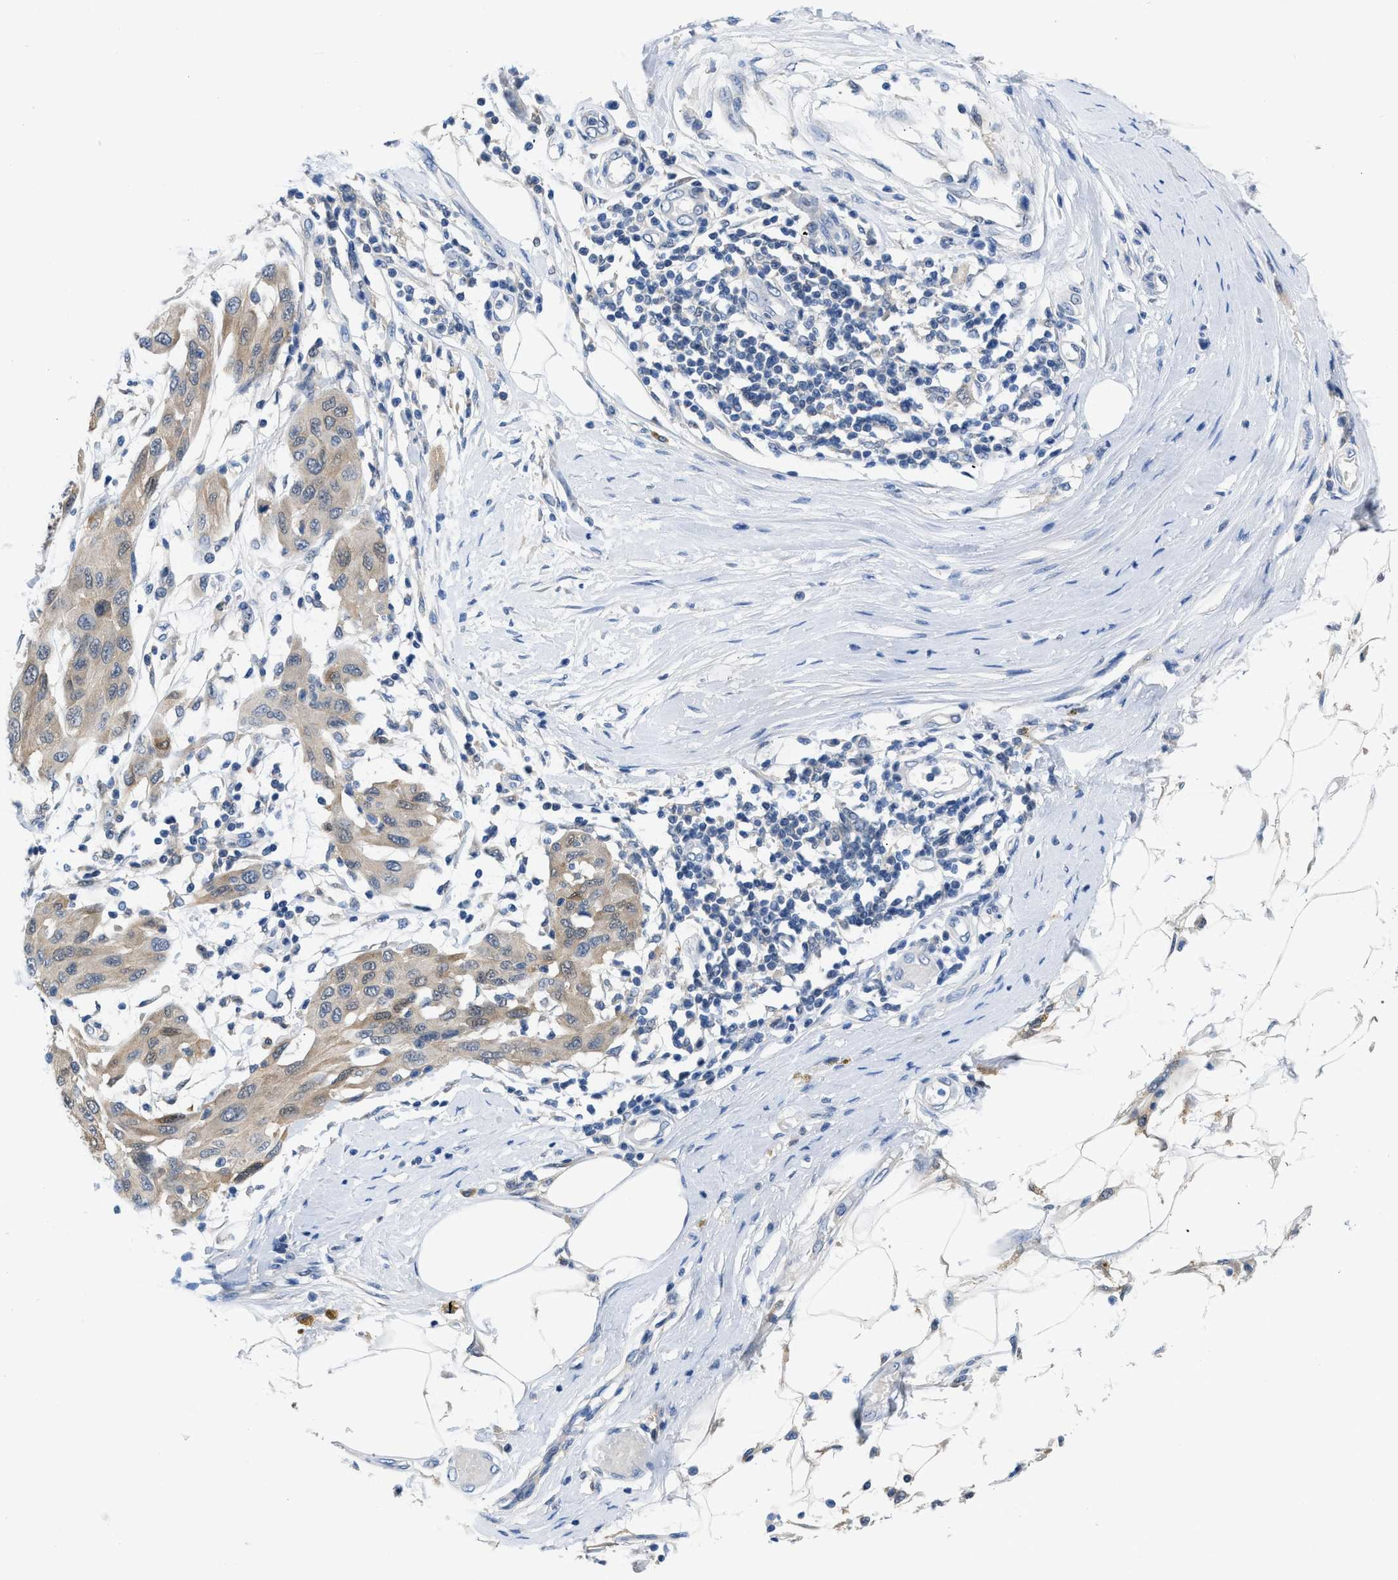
{"staining": {"intensity": "moderate", "quantity": "<25%", "location": "nuclear"}, "tissue": "melanoma", "cell_type": "Tumor cells", "image_type": "cancer", "snomed": [{"axis": "morphology", "description": "Normal tissue, NOS"}, {"axis": "morphology", "description": "Malignant melanoma, NOS"}, {"axis": "topography", "description": "Skin"}], "caption": "Immunohistochemical staining of human malignant melanoma shows moderate nuclear protein expression in about <25% of tumor cells.", "gene": "CBR1", "patient": {"sex": "male", "age": 62}}